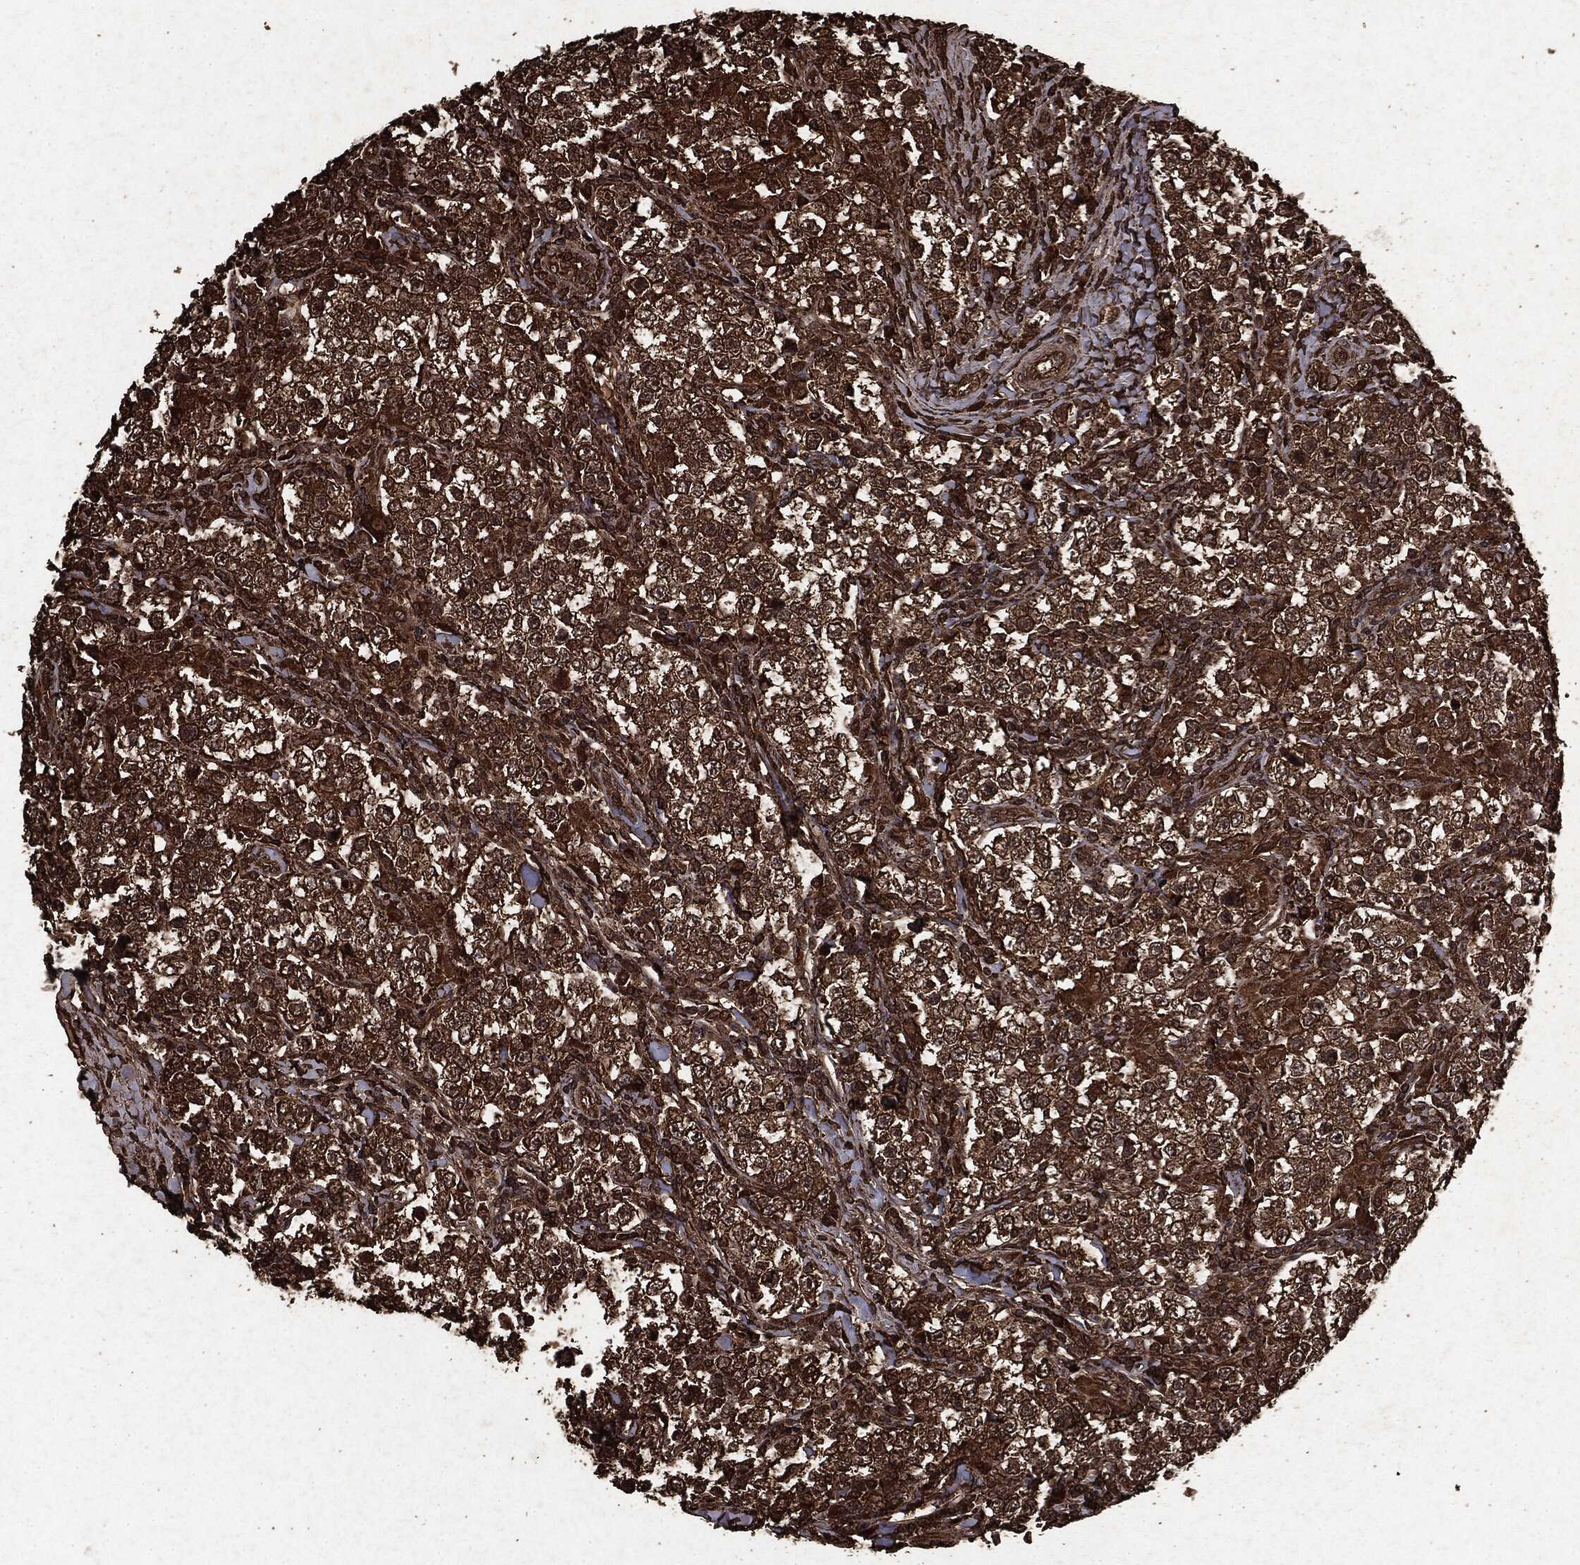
{"staining": {"intensity": "strong", "quantity": ">75%", "location": "cytoplasmic/membranous"}, "tissue": "testis cancer", "cell_type": "Tumor cells", "image_type": "cancer", "snomed": [{"axis": "morphology", "description": "Seminoma, NOS"}, {"axis": "morphology", "description": "Carcinoma, Embryonal, NOS"}, {"axis": "topography", "description": "Testis"}], "caption": "Testis embryonal carcinoma stained with a protein marker shows strong staining in tumor cells.", "gene": "ARAF", "patient": {"sex": "male", "age": 41}}